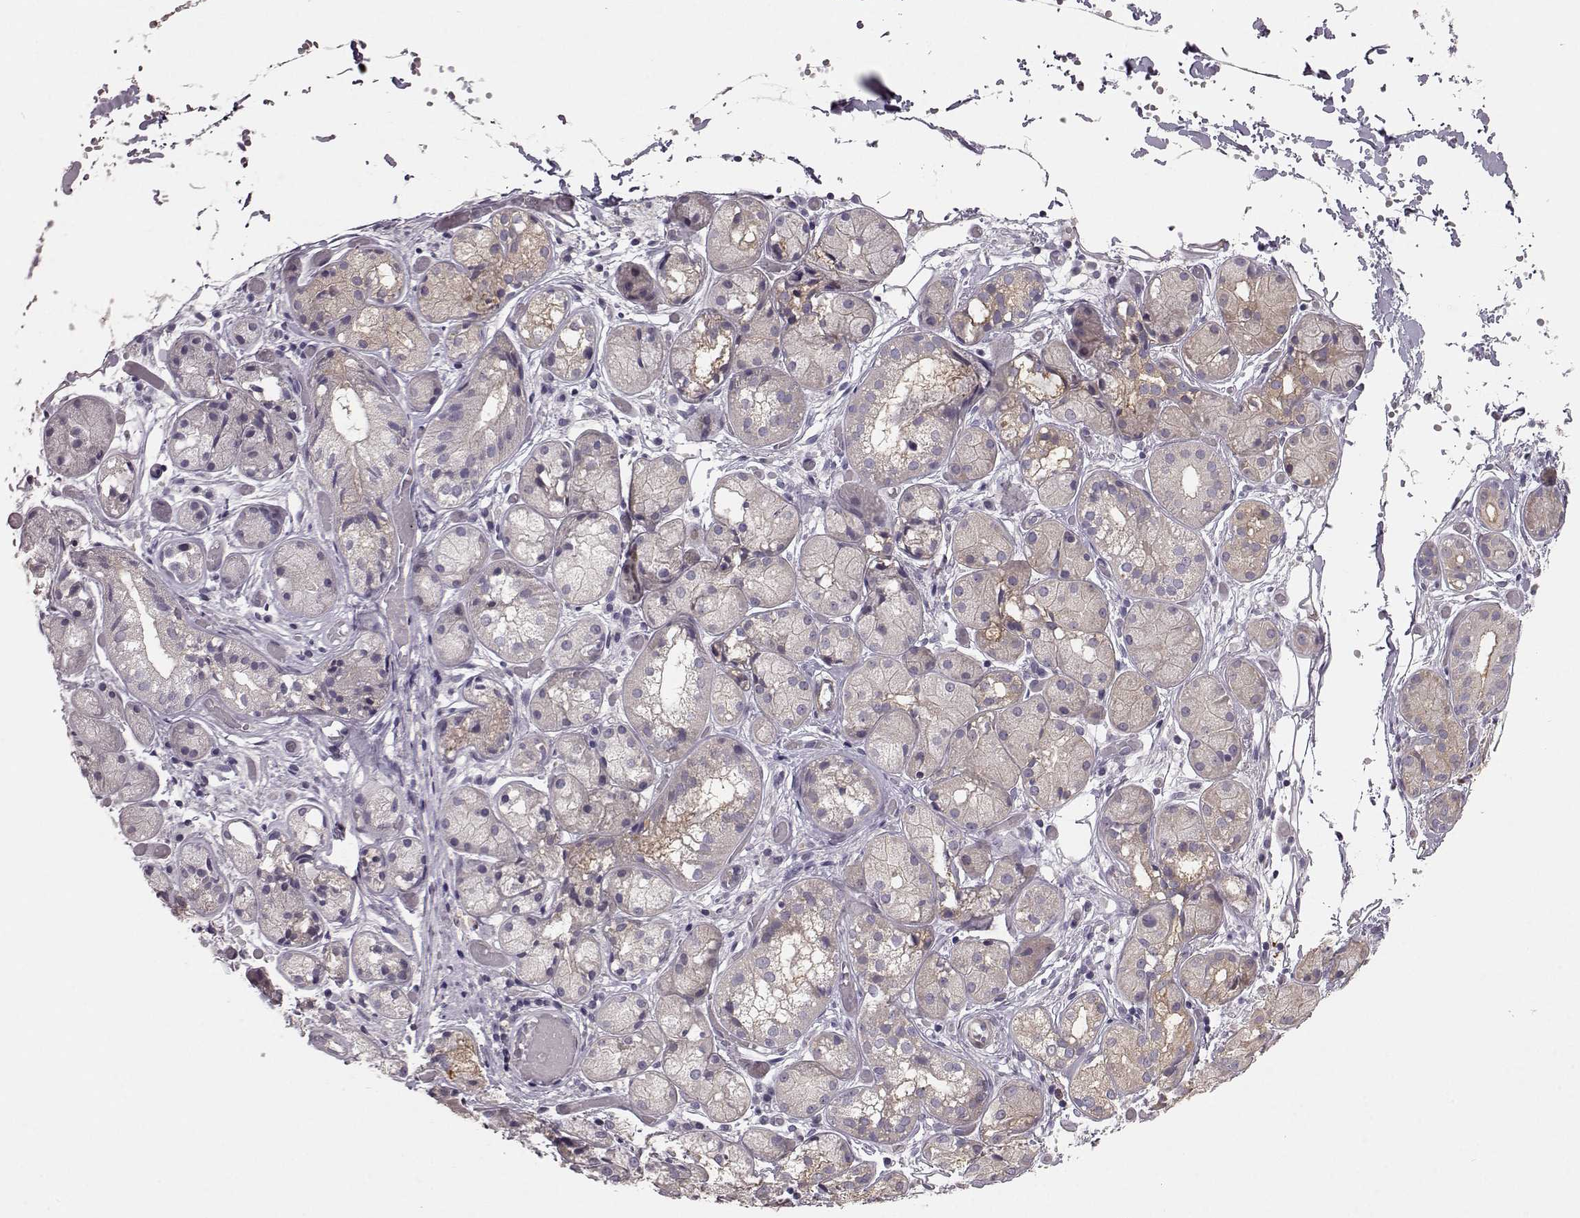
{"staining": {"intensity": "negative", "quantity": "none", "location": "none"}, "tissue": "salivary gland", "cell_type": "Glandular cells", "image_type": "normal", "snomed": [{"axis": "morphology", "description": "Normal tissue, NOS"}, {"axis": "topography", "description": "Salivary gland"}, {"axis": "topography", "description": "Peripheral nerve tissue"}], "caption": "DAB immunohistochemical staining of benign salivary gland exhibits no significant staining in glandular cells. Brightfield microscopy of IHC stained with DAB (brown) and hematoxylin (blue), captured at high magnification.", "gene": "GPR50", "patient": {"sex": "male", "age": 71}}